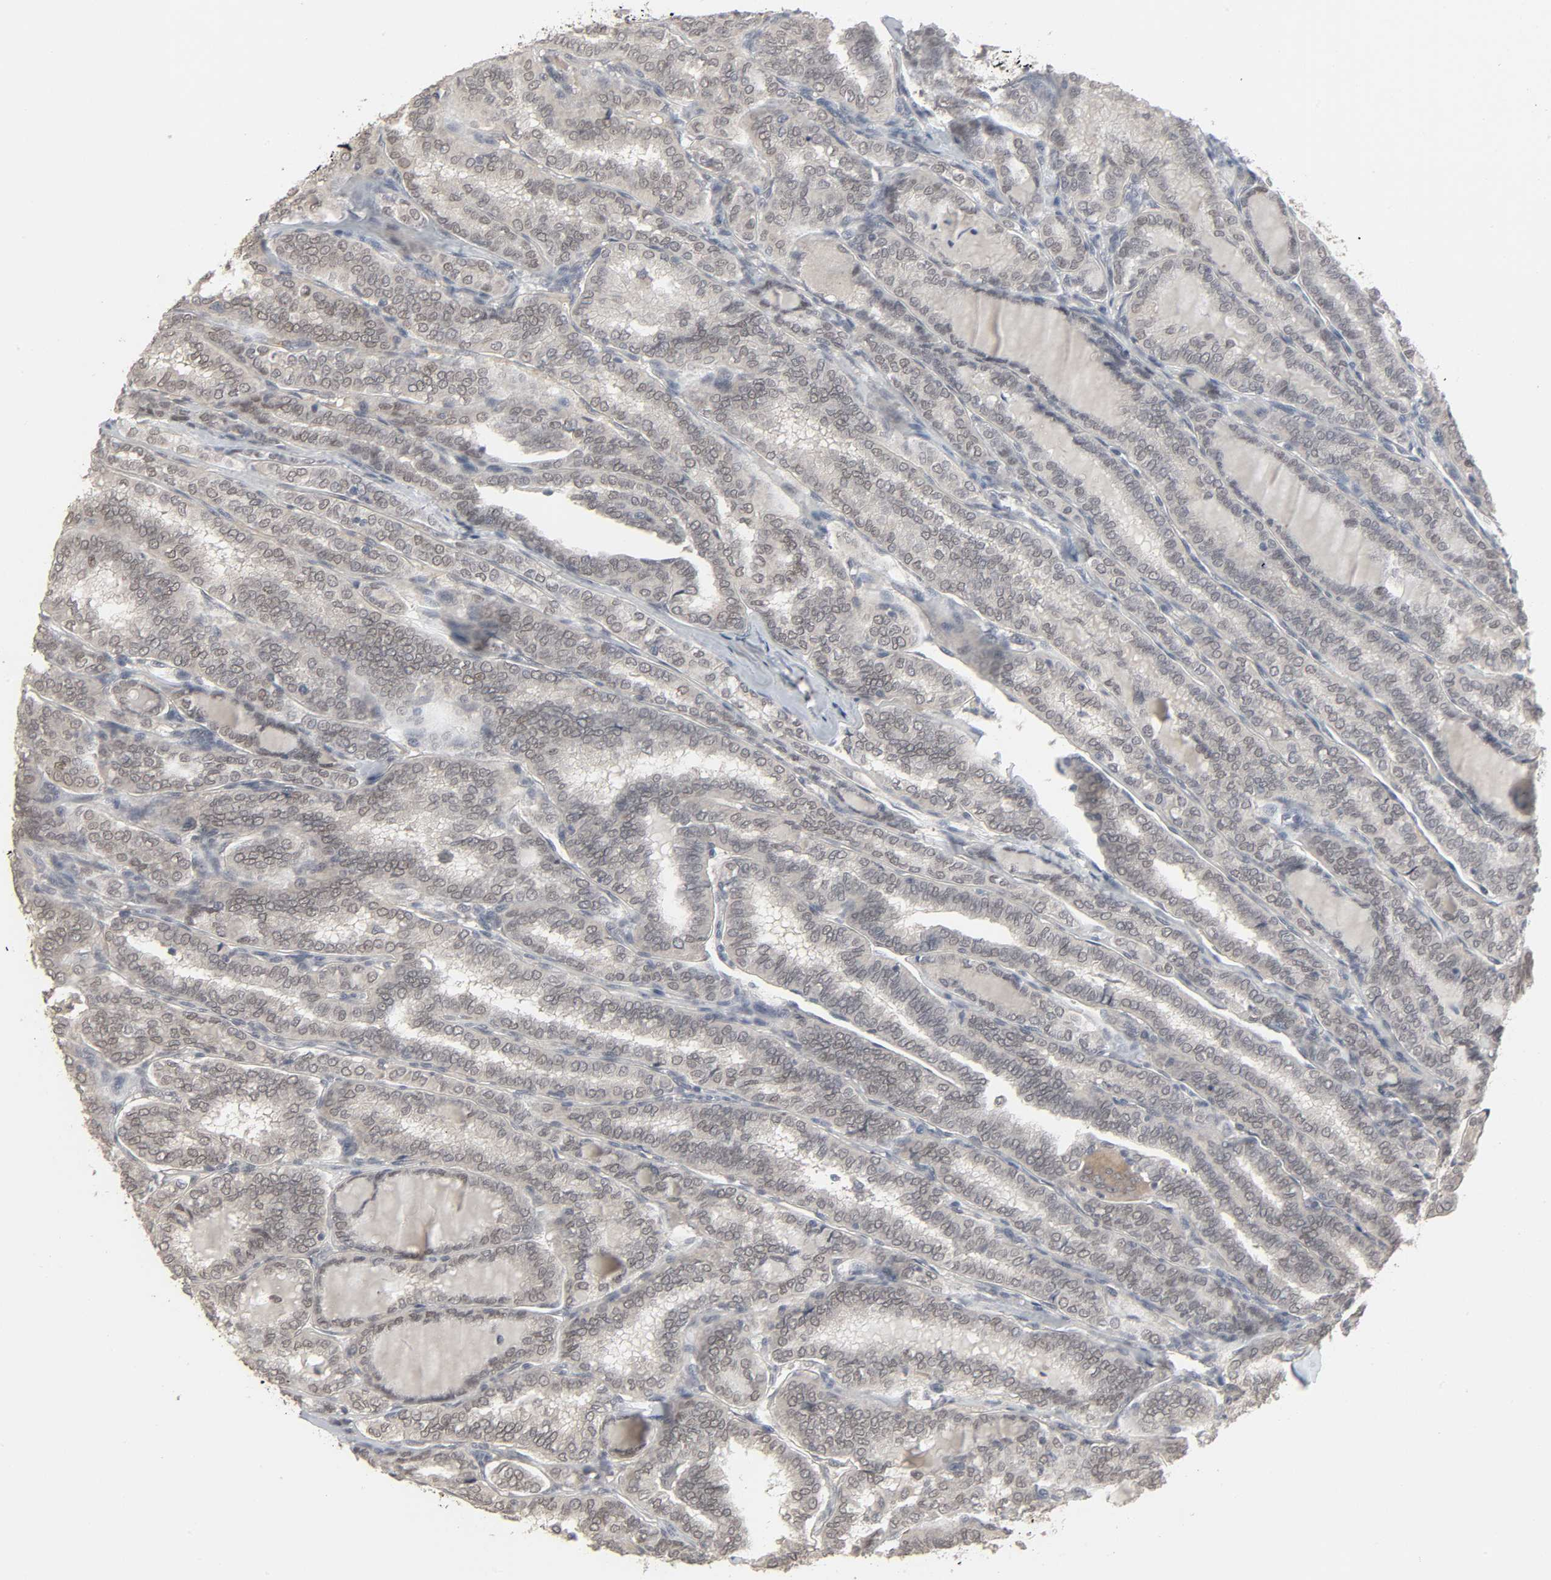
{"staining": {"intensity": "negative", "quantity": "none", "location": "none"}, "tissue": "thyroid cancer", "cell_type": "Tumor cells", "image_type": "cancer", "snomed": [{"axis": "morphology", "description": "Papillary adenocarcinoma, NOS"}, {"axis": "topography", "description": "Thyroid gland"}], "caption": "Protein analysis of thyroid cancer (papillary adenocarcinoma) exhibits no significant positivity in tumor cells.", "gene": "ZNF222", "patient": {"sex": "female", "age": 30}}